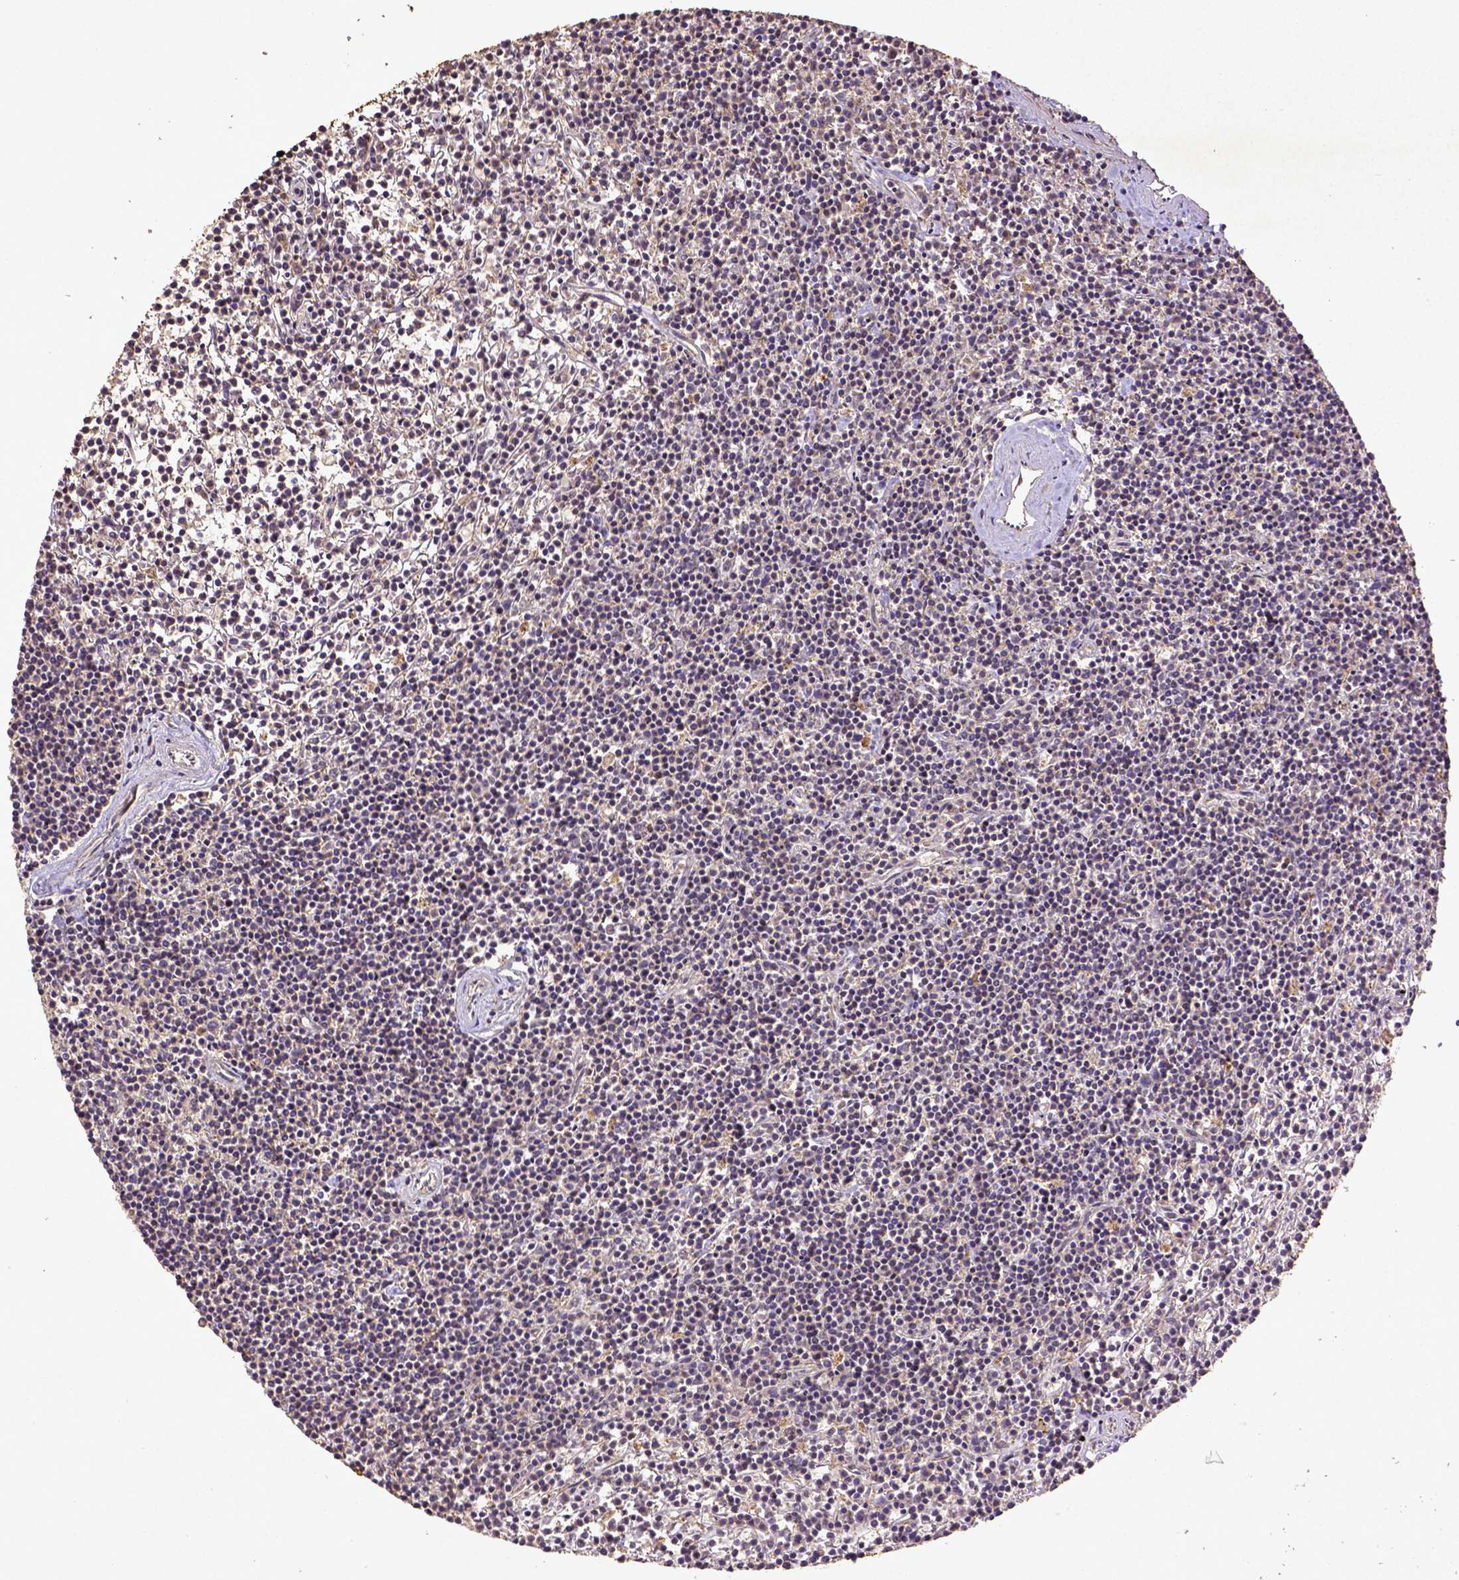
{"staining": {"intensity": "weak", "quantity": "<25%", "location": "cytoplasmic/membranous"}, "tissue": "lymphoma", "cell_type": "Tumor cells", "image_type": "cancer", "snomed": [{"axis": "morphology", "description": "Malignant lymphoma, non-Hodgkin's type, Low grade"}, {"axis": "topography", "description": "Spleen"}], "caption": "Immunohistochemical staining of human lymphoma demonstrates no significant positivity in tumor cells.", "gene": "MT-CO1", "patient": {"sex": "female", "age": 19}}